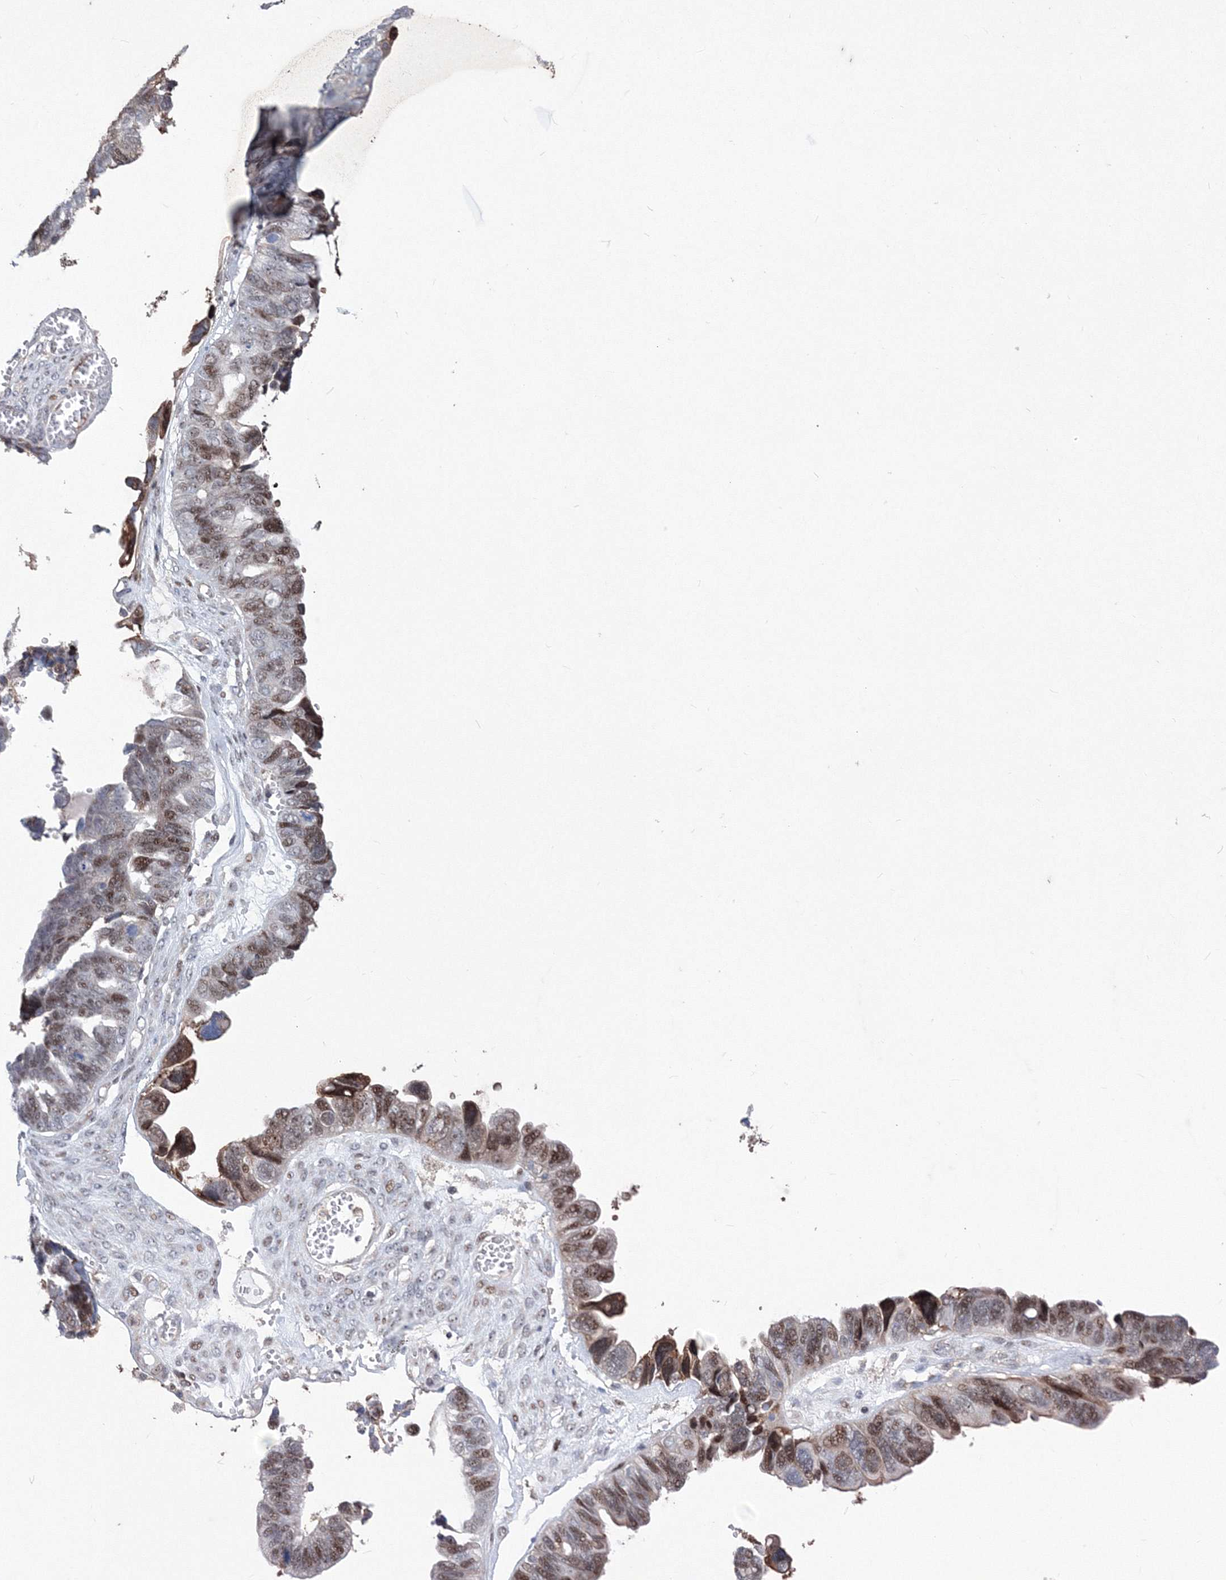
{"staining": {"intensity": "moderate", "quantity": ">75%", "location": "nuclear"}, "tissue": "ovarian cancer", "cell_type": "Tumor cells", "image_type": "cancer", "snomed": [{"axis": "morphology", "description": "Cystadenocarcinoma, serous, NOS"}, {"axis": "topography", "description": "Ovary"}], "caption": "This is a photomicrograph of IHC staining of ovarian cancer (serous cystadenocarcinoma), which shows moderate positivity in the nuclear of tumor cells.", "gene": "RNPEPL1", "patient": {"sex": "female", "age": 79}}